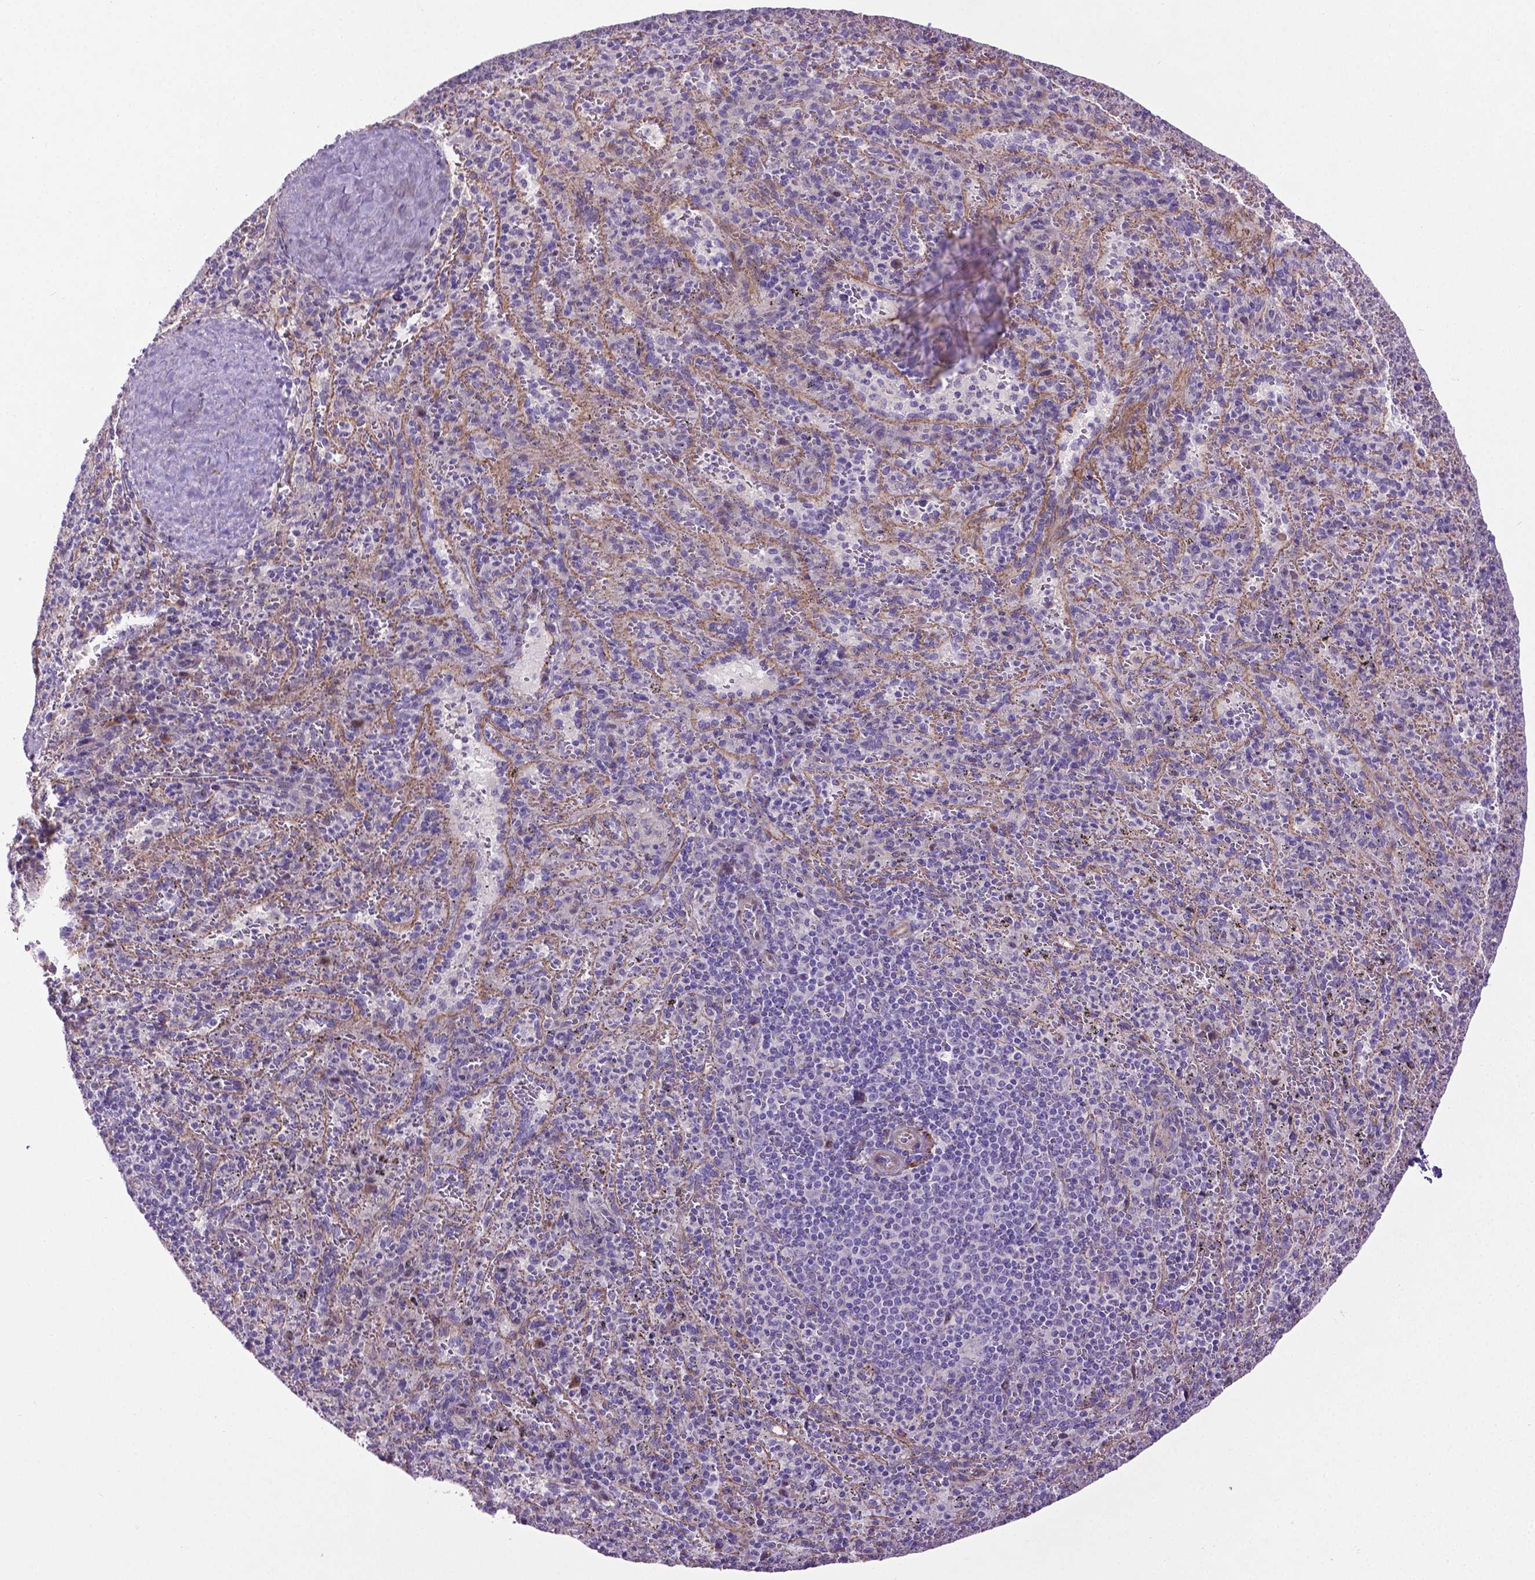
{"staining": {"intensity": "negative", "quantity": "none", "location": "none"}, "tissue": "spleen", "cell_type": "Cells in red pulp", "image_type": "normal", "snomed": [{"axis": "morphology", "description": "Normal tissue, NOS"}, {"axis": "topography", "description": "Spleen"}], "caption": "Immunohistochemical staining of unremarkable human spleen shows no significant positivity in cells in red pulp. Brightfield microscopy of immunohistochemistry stained with DAB (3,3'-diaminobenzidine) (brown) and hematoxylin (blue), captured at high magnification.", "gene": "CCER2", "patient": {"sex": "male", "age": 57}}